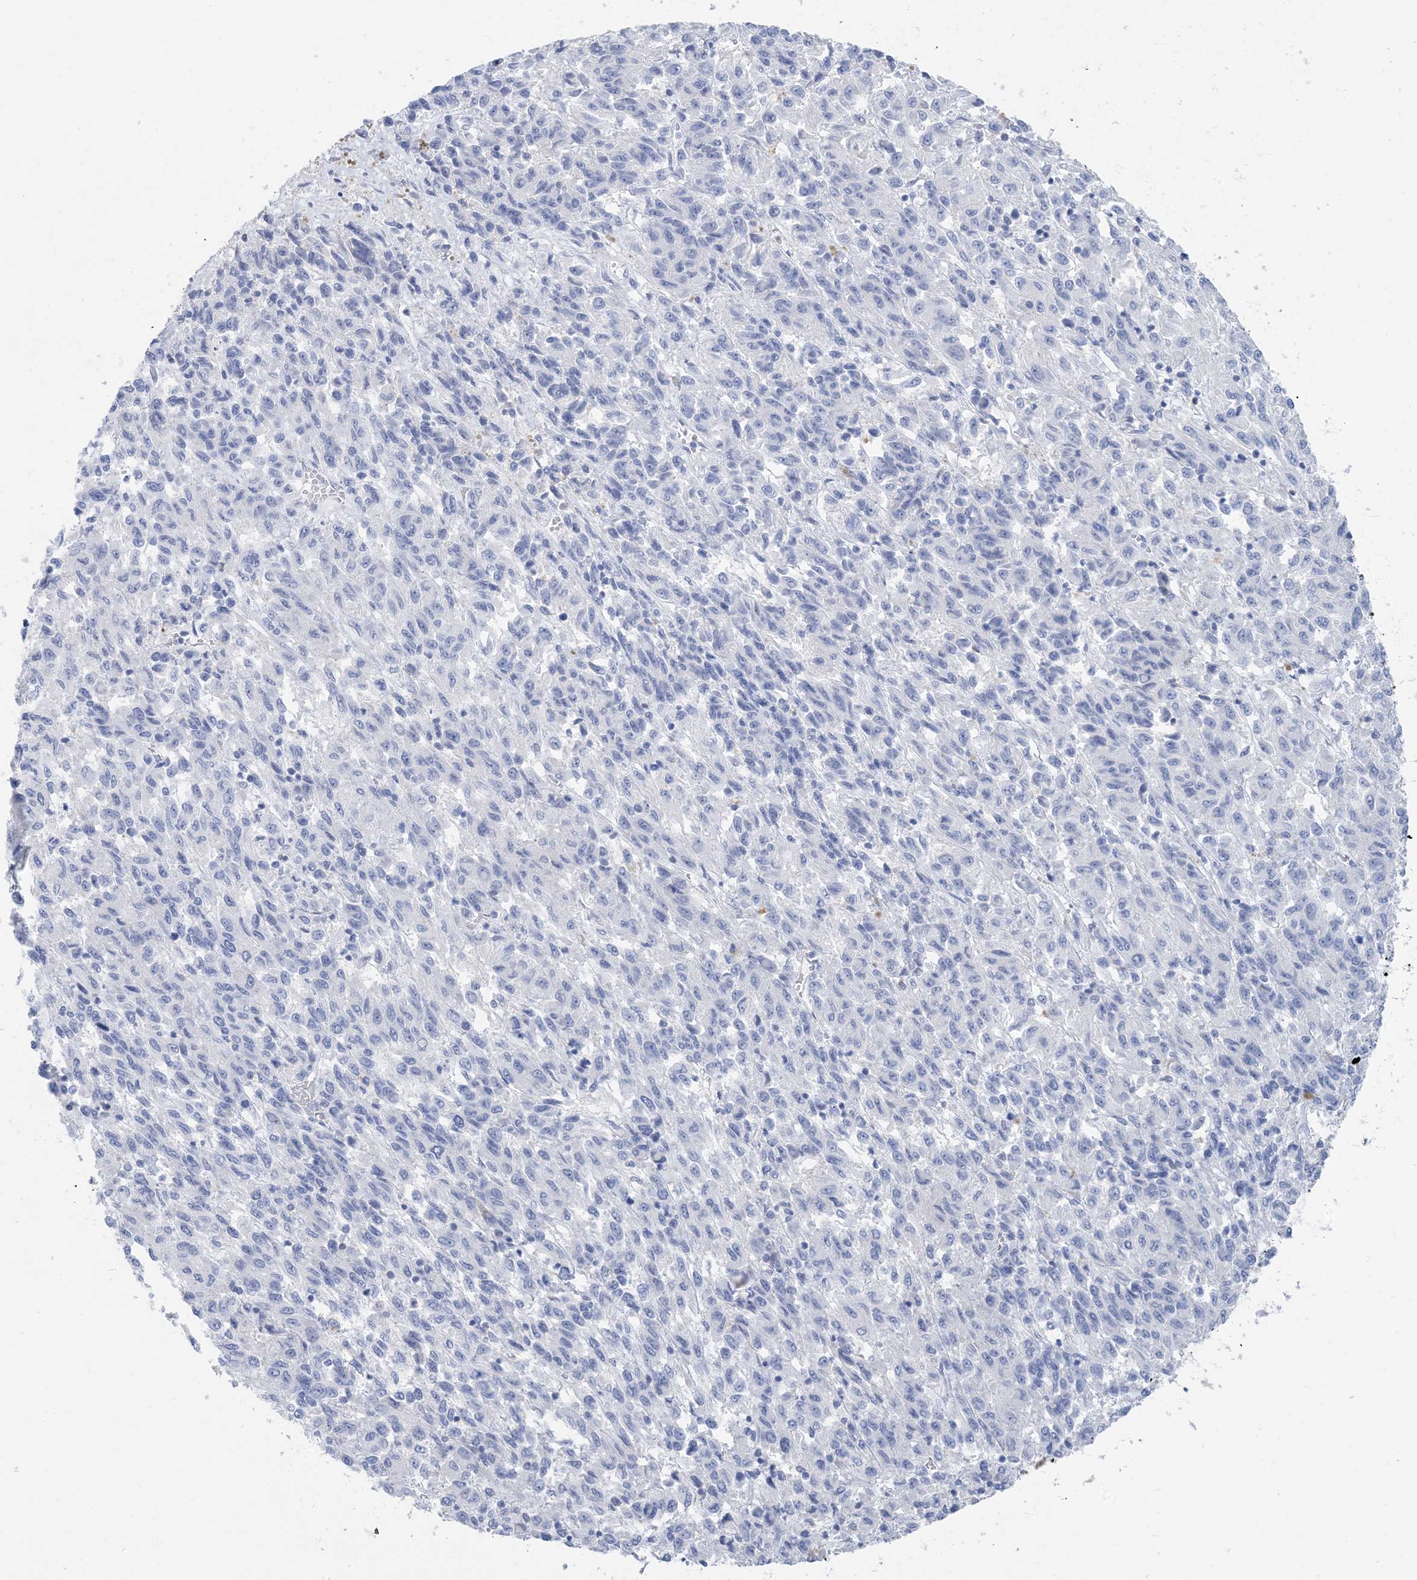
{"staining": {"intensity": "negative", "quantity": "none", "location": "none"}, "tissue": "melanoma", "cell_type": "Tumor cells", "image_type": "cancer", "snomed": [{"axis": "morphology", "description": "Malignant melanoma, Metastatic site"}, {"axis": "topography", "description": "Lung"}], "caption": "IHC of human melanoma shows no positivity in tumor cells.", "gene": "SH3YL1", "patient": {"sex": "male", "age": 64}}